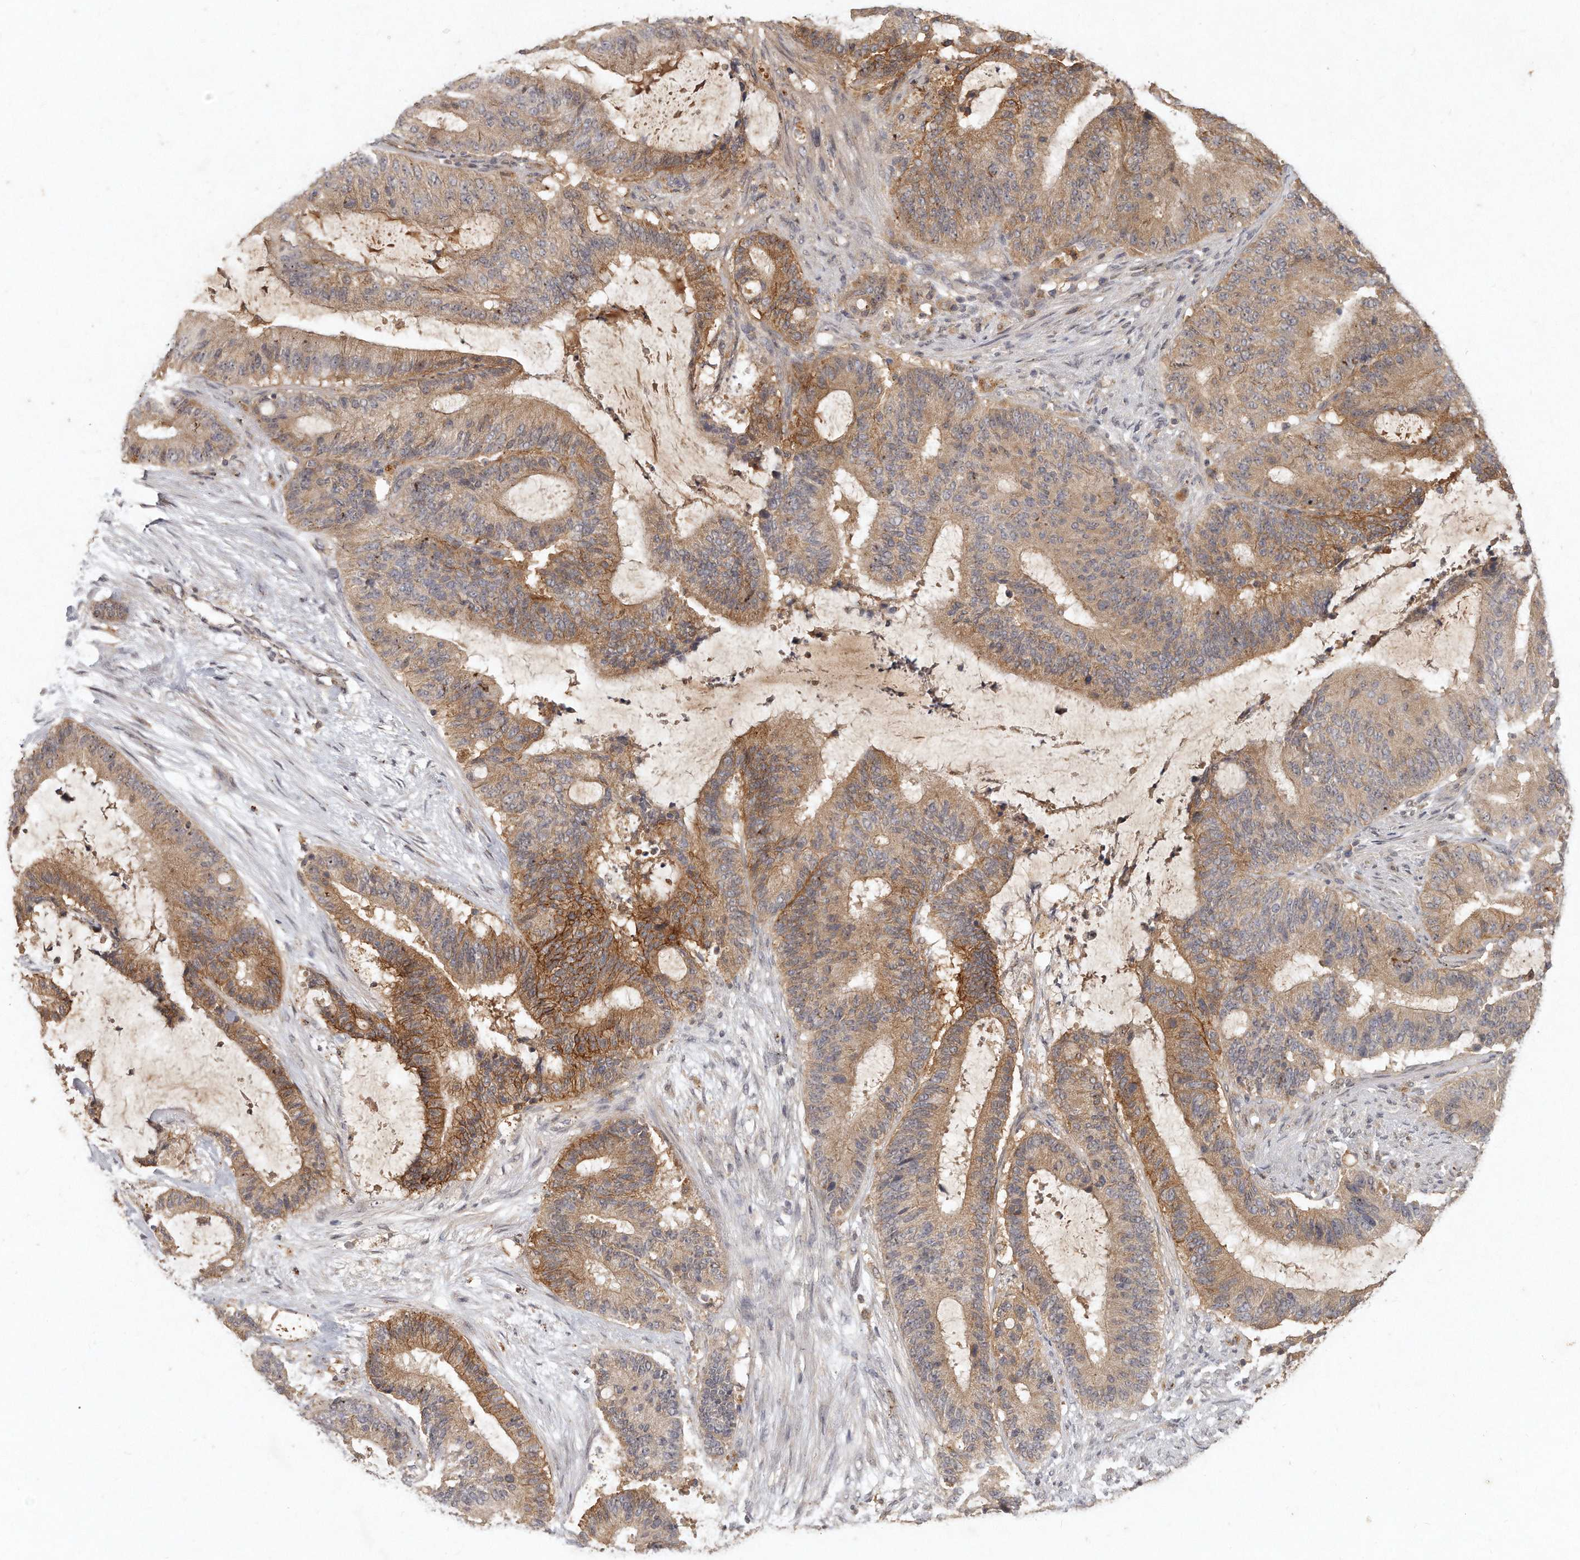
{"staining": {"intensity": "moderate", "quantity": ">75%", "location": "cytoplasmic/membranous"}, "tissue": "liver cancer", "cell_type": "Tumor cells", "image_type": "cancer", "snomed": [{"axis": "morphology", "description": "Normal tissue, NOS"}, {"axis": "morphology", "description": "Cholangiocarcinoma"}, {"axis": "topography", "description": "Liver"}, {"axis": "topography", "description": "Peripheral nerve tissue"}], "caption": "Protein staining by IHC exhibits moderate cytoplasmic/membranous expression in about >75% of tumor cells in liver cancer. (DAB = brown stain, brightfield microscopy at high magnification).", "gene": "LGALS8", "patient": {"sex": "female", "age": 73}}